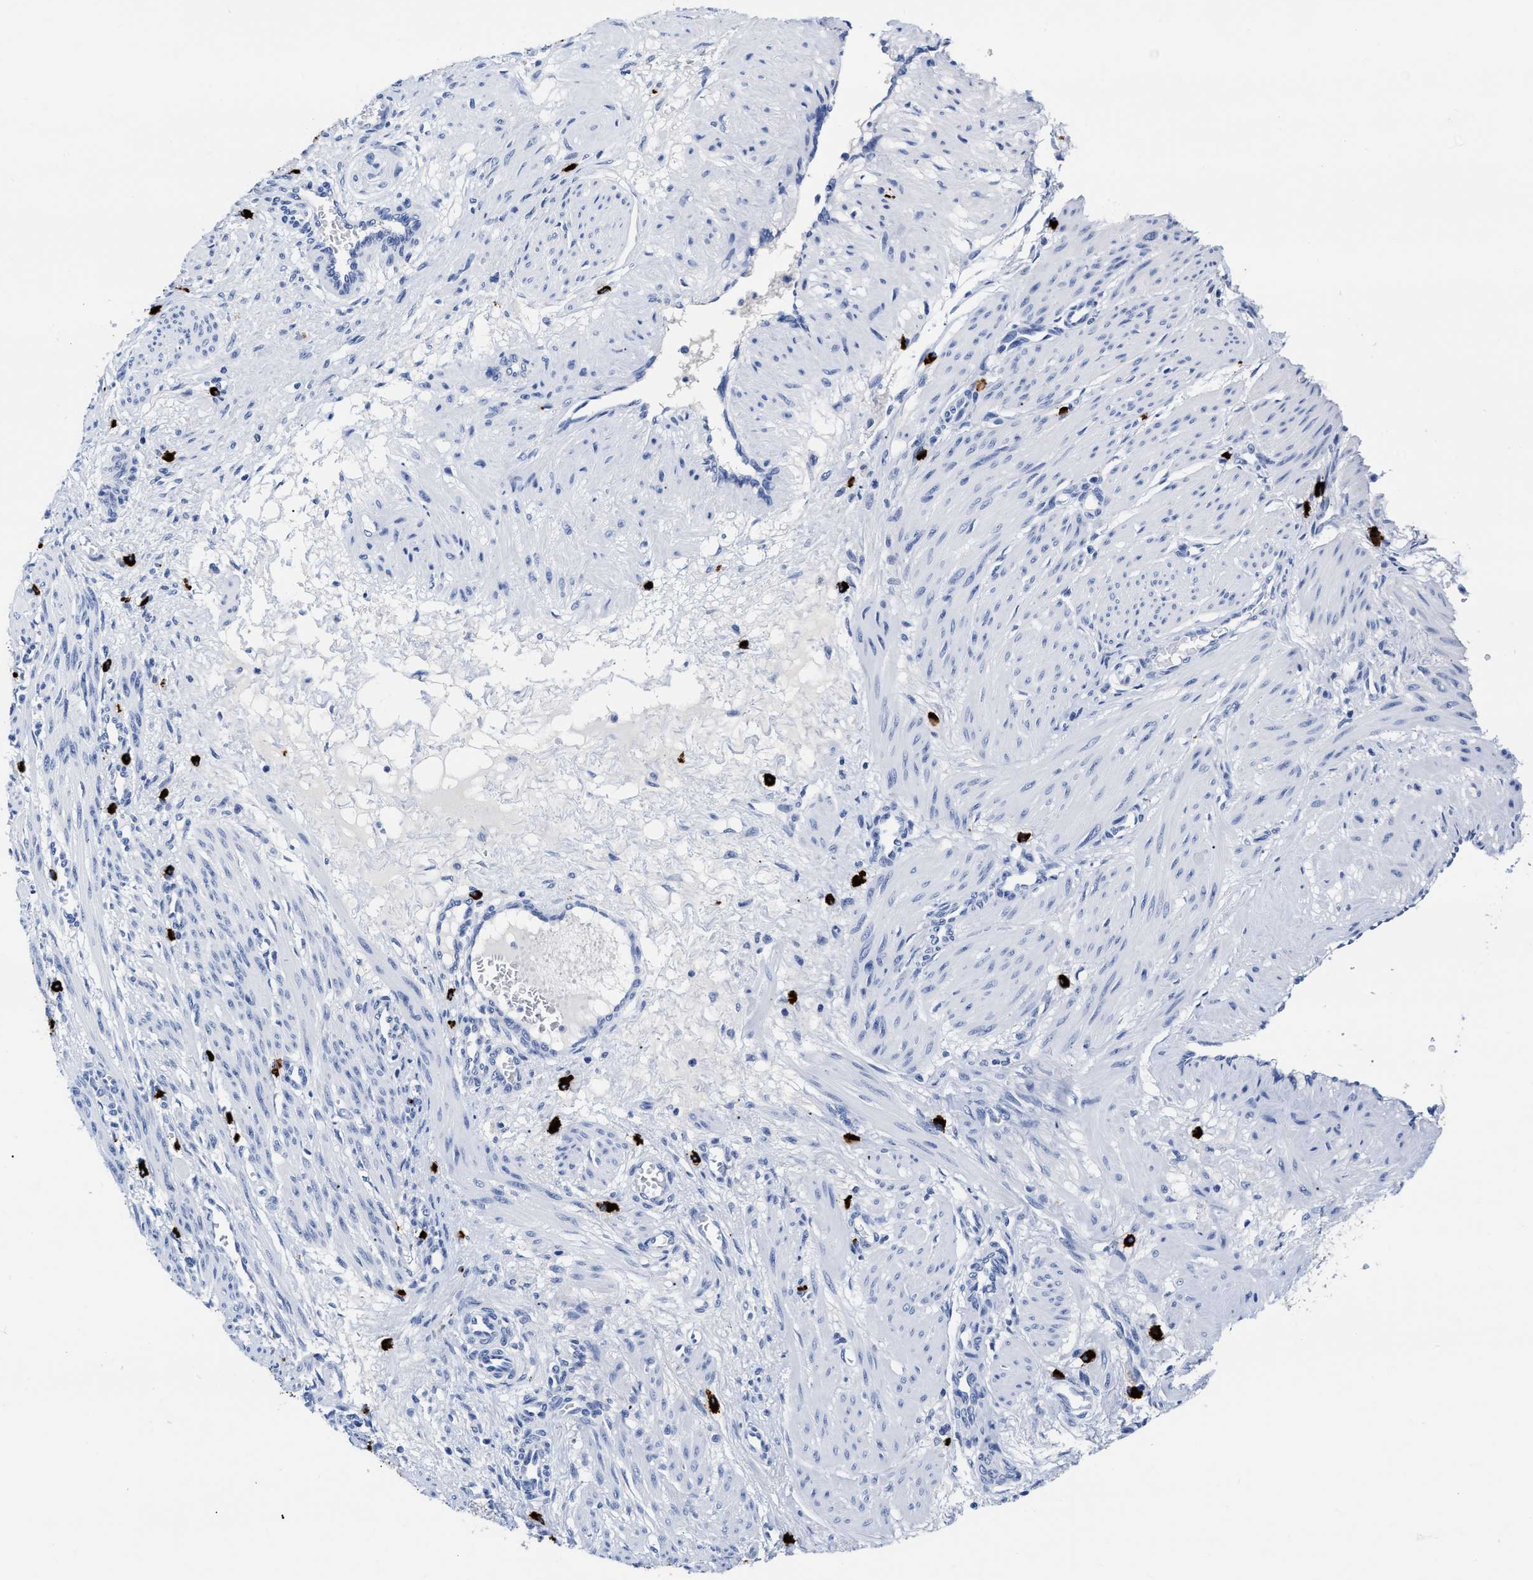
{"staining": {"intensity": "negative", "quantity": "none", "location": "none"}, "tissue": "smooth muscle", "cell_type": "Smooth muscle cells", "image_type": "normal", "snomed": [{"axis": "morphology", "description": "Normal tissue, NOS"}, {"axis": "topography", "description": "Endometrium"}], "caption": "A histopathology image of smooth muscle stained for a protein reveals no brown staining in smooth muscle cells. (Brightfield microscopy of DAB immunohistochemistry at high magnification).", "gene": "CER1", "patient": {"sex": "female", "age": 33}}